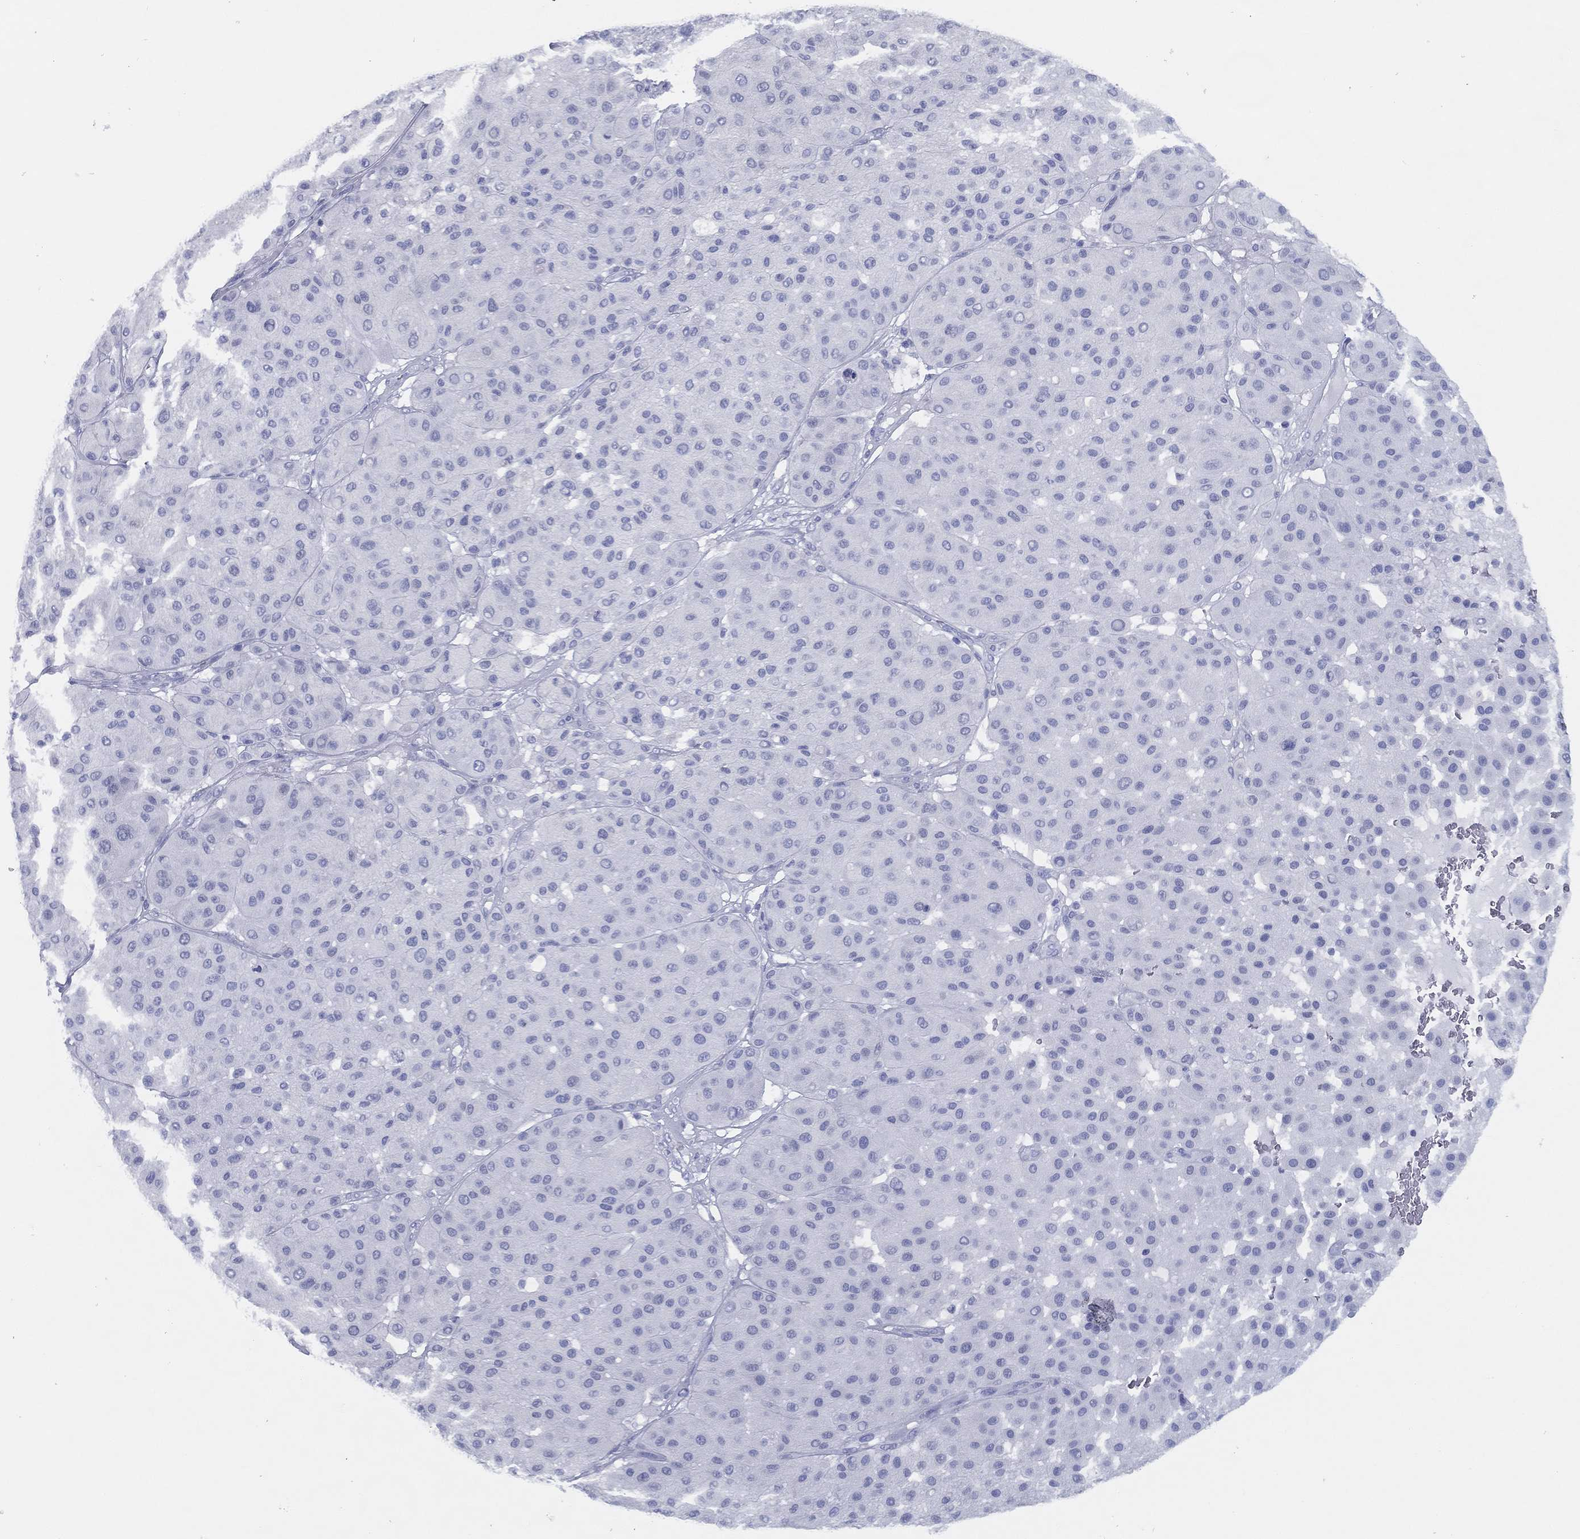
{"staining": {"intensity": "negative", "quantity": "none", "location": "none"}, "tissue": "melanoma", "cell_type": "Tumor cells", "image_type": "cancer", "snomed": [{"axis": "morphology", "description": "Malignant melanoma, Metastatic site"}, {"axis": "topography", "description": "Smooth muscle"}], "caption": "The immunohistochemistry (IHC) image has no significant staining in tumor cells of malignant melanoma (metastatic site) tissue.", "gene": "TMEM252", "patient": {"sex": "male", "age": 41}}